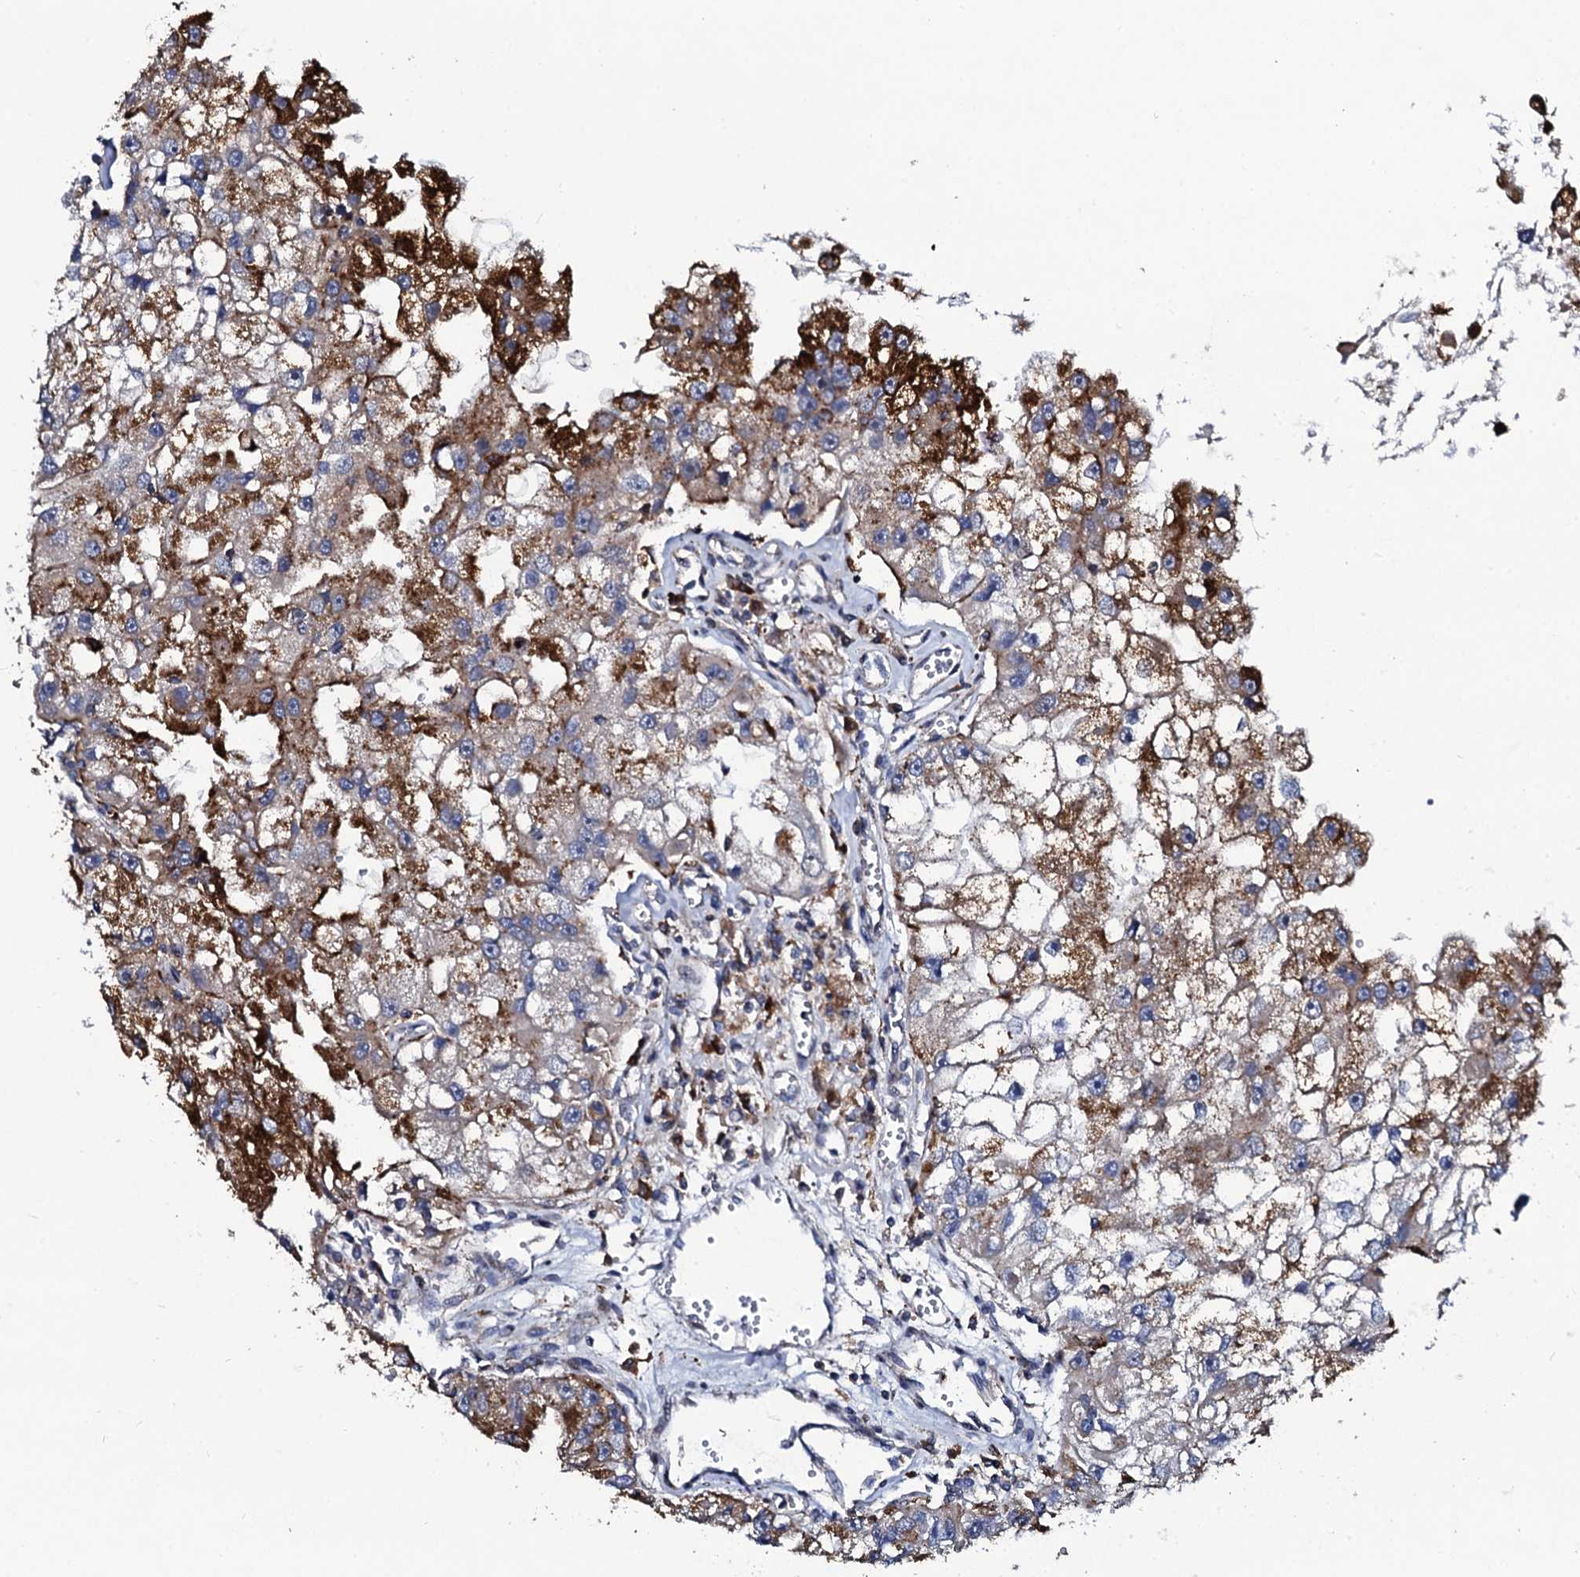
{"staining": {"intensity": "strong", "quantity": "25%-75%", "location": "cytoplasmic/membranous"}, "tissue": "renal cancer", "cell_type": "Tumor cells", "image_type": "cancer", "snomed": [{"axis": "morphology", "description": "Adenocarcinoma, NOS"}, {"axis": "topography", "description": "Kidney"}], "caption": "This histopathology image displays renal adenocarcinoma stained with IHC to label a protein in brown. The cytoplasmic/membranous of tumor cells show strong positivity for the protein. Nuclei are counter-stained blue.", "gene": "TCIRG1", "patient": {"sex": "male", "age": 63}}